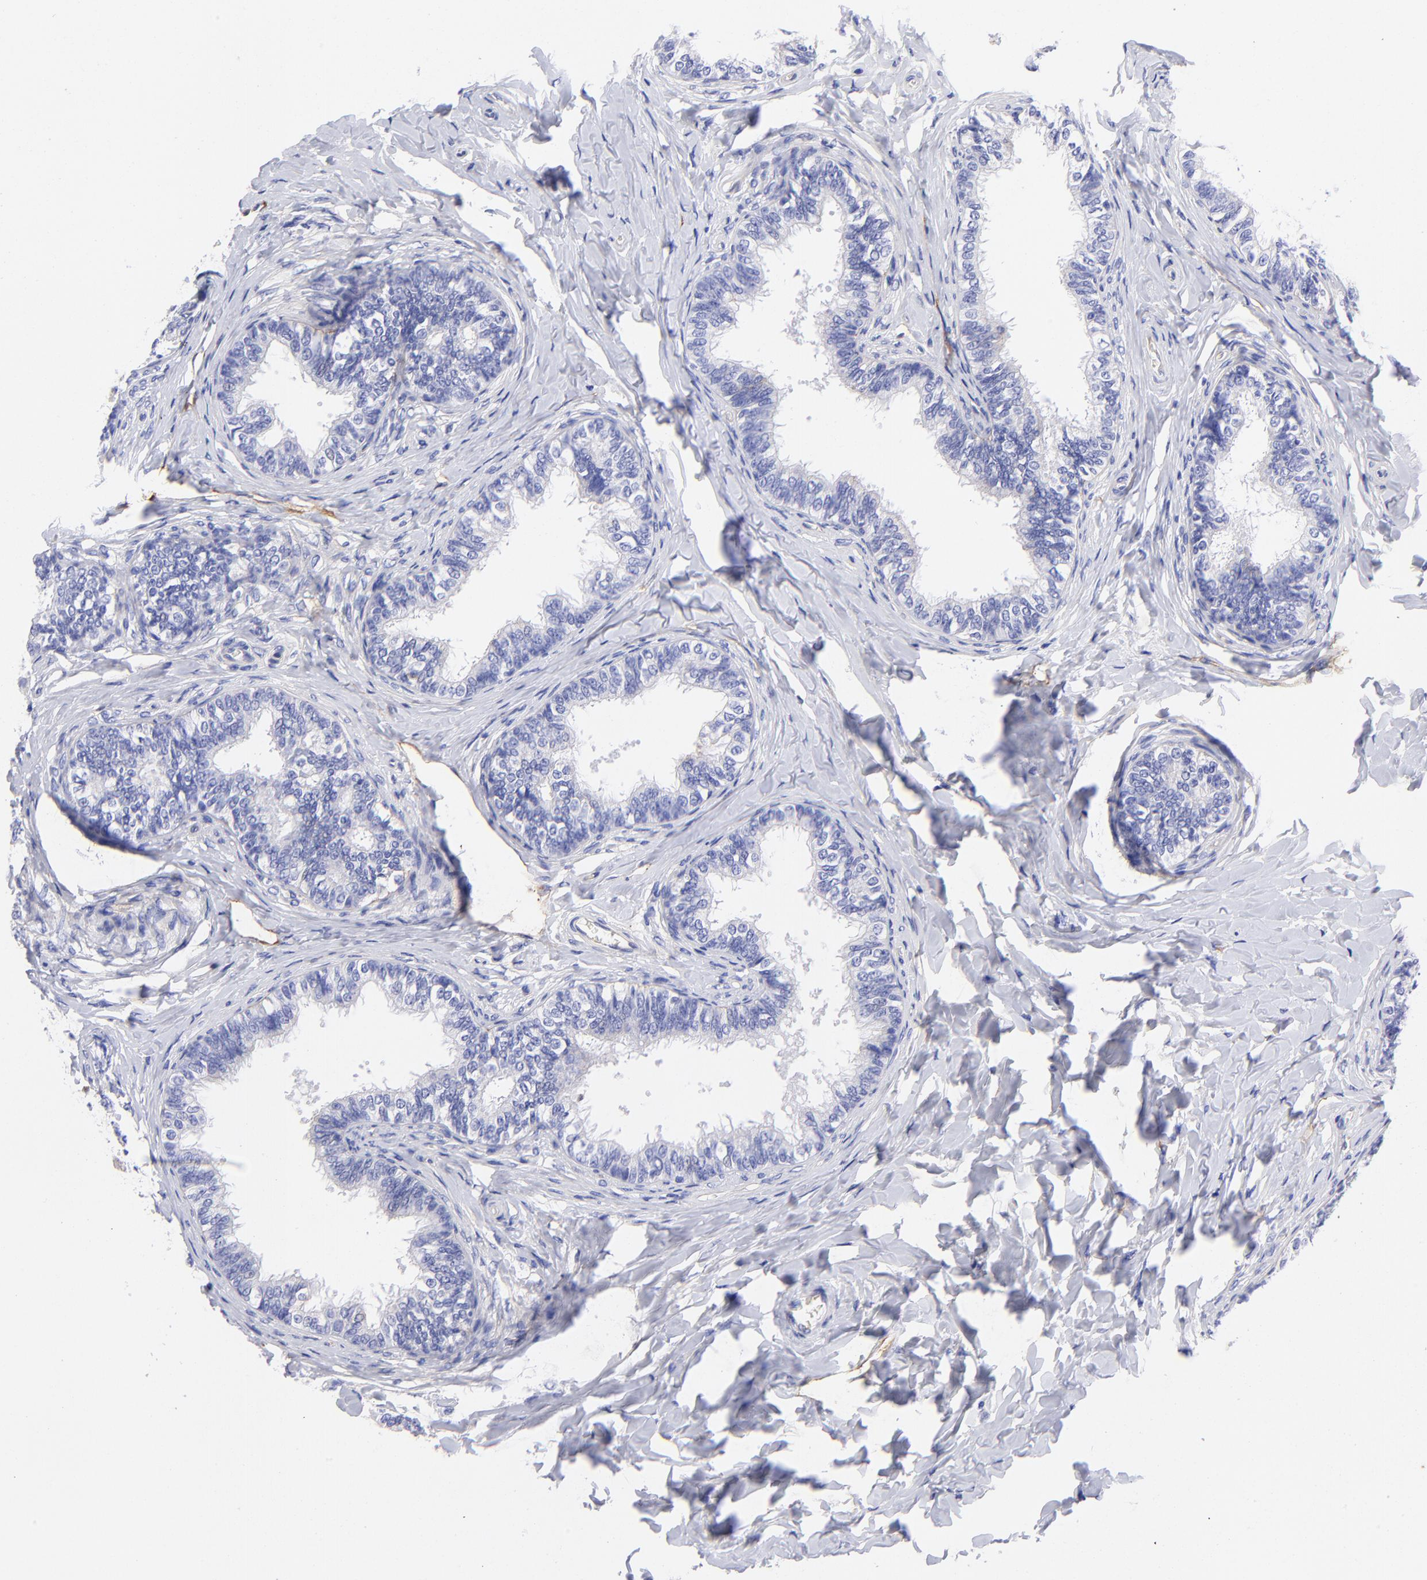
{"staining": {"intensity": "weak", "quantity": "<25%", "location": "cytoplasmic/membranous"}, "tissue": "epididymis", "cell_type": "Glandular cells", "image_type": "normal", "snomed": [{"axis": "morphology", "description": "Normal tissue, NOS"}, {"axis": "topography", "description": "Epididymis"}], "caption": "This image is of normal epididymis stained with immunohistochemistry to label a protein in brown with the nuclei are counter-stained blue. There is no expression in glandular cells.", "gene": "PPFIBP1", "patient": {"sex": "male", "age": 26}}